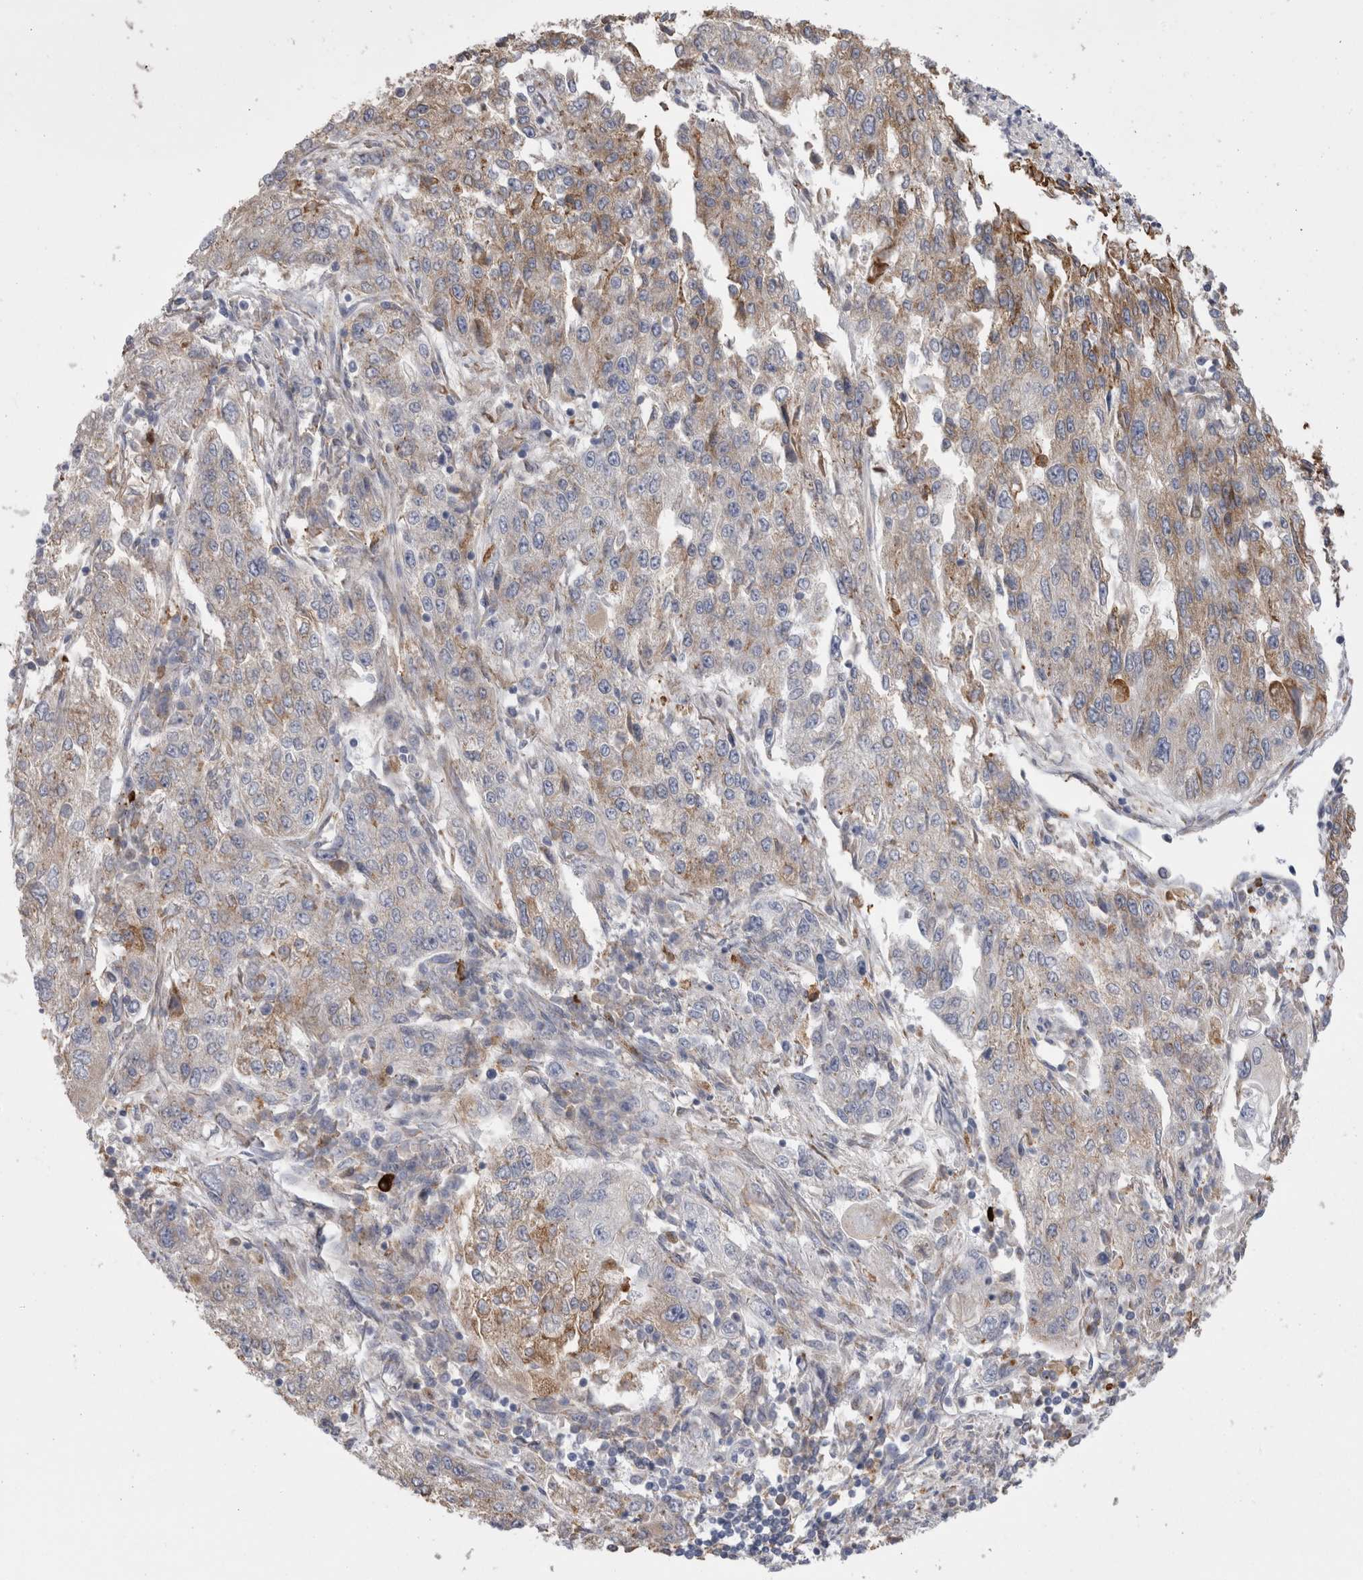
{"staining": {"intensity": "weak", "quantity": "25%-75%", "location": "cytoplasmic/membranous"}, "tissue": "endometrial cancer", "cell_type": "Tumor cells", "image_type": "cancer", "snomed": [{"axis": "morphology", "description": "Adenocarcinoma, NOS"}, {"axis": "topography", "description": "Endometrium"}], "caption": "Human endometrial adenocarcinoma stained for a protein (brown) shows weak cytoplasmic/membranous positive expression in about 25%-75% of tumor cells.", "gene": "ZNF341", "patient": {"sex": "female", "age": 49}}